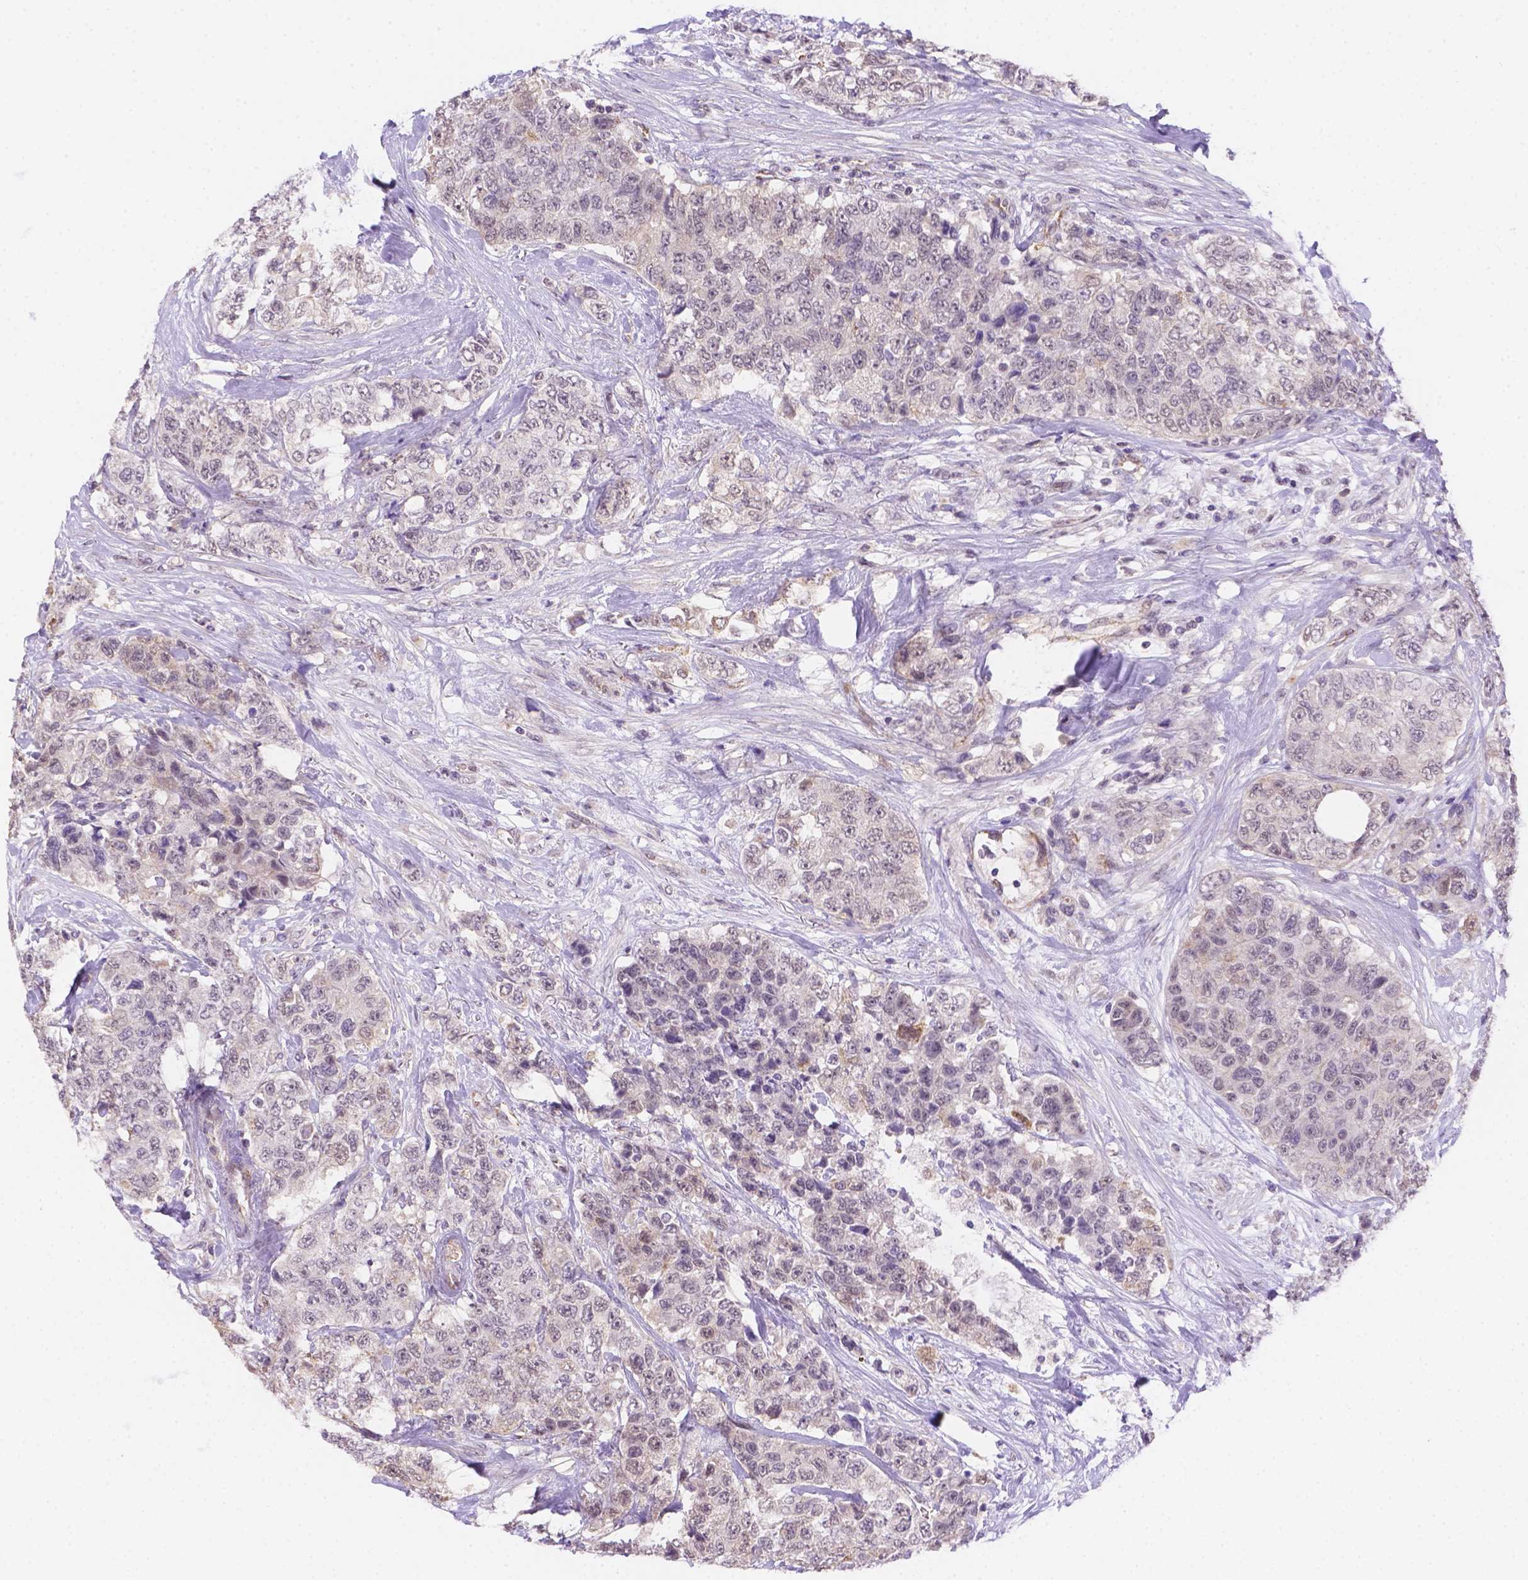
{"staining": {"intensity": "negative", "quantity": "none", "location": "none"}, "tissue": "urothelial cancer", "cell_type": "Tumor cells", "image_type": "cancer", "snomed": [{"axis": "morphology", "description": "Urothelial carcinoma, High grade"}, {"axis": "topography", "description": "Urinary bladder"}], "caption": "Tumor cells show no significant protein positivity in high-grade urothelial carcinoma.", "gene": "NXPE2", "patient": {"sex": "female", "age": 78}}